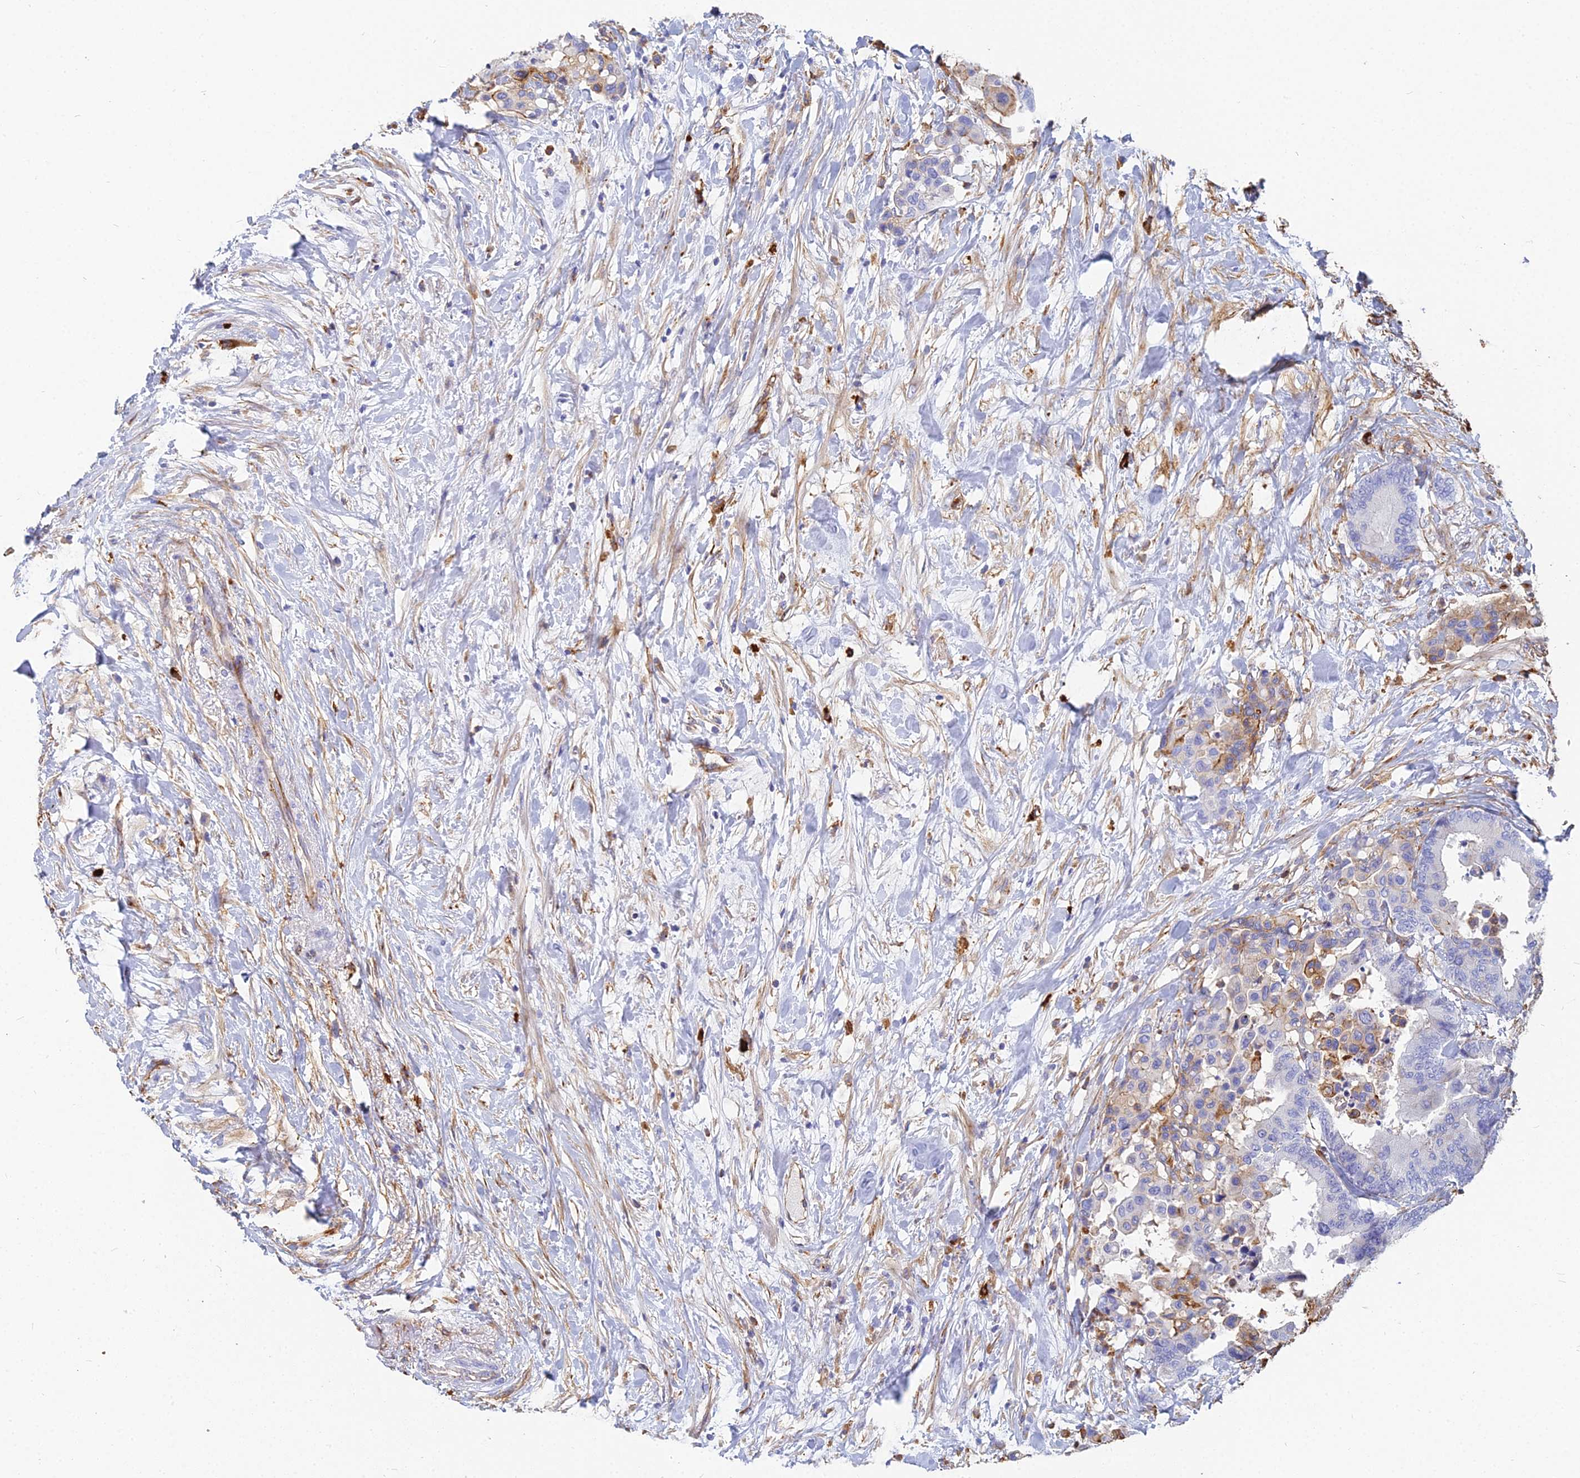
{"staining": {"intensity": "negative", "quantity": "none", "location": "none"}, "tissue": "colorectal cancer", "cell_type": "Tumor cells", "image_type": "cancer", "snomed": [{"axis": "morphology", "description": "Normal tissue, NOS"}, {"axis": "morphology", "description": "Adenocarcinoma, NOS"}, {"axis": "topography", "description": "Colon"}], "caption": "A high-resolution image shows immunohistochemistry staining of colorectal cancer (adenocarcinoma), which reveals no significant staining in tumor cells.", "gene": "VAT1", "patient": {"sex": "male", "age": 82}}